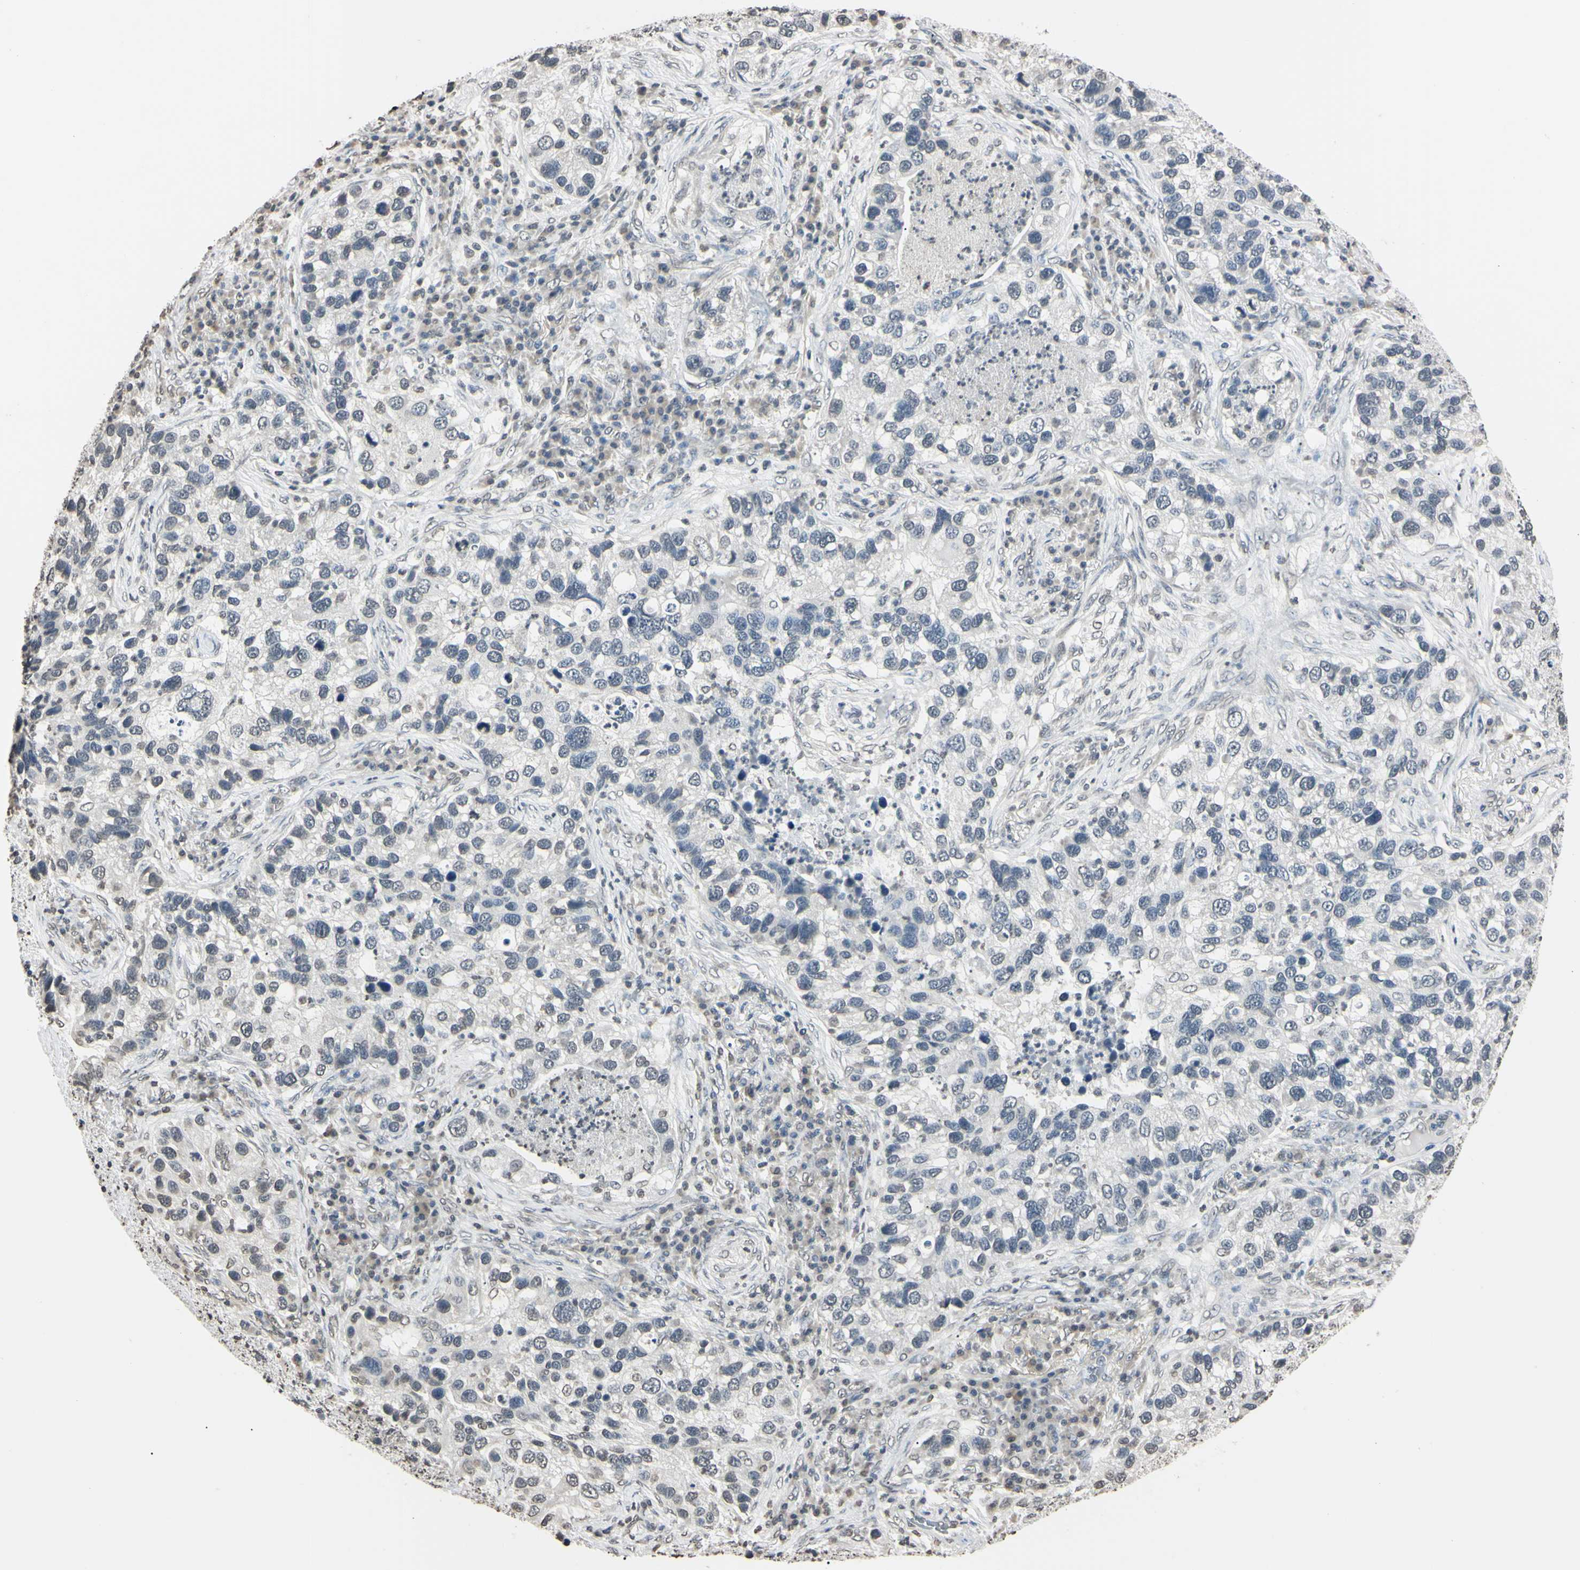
{"staining": {"intensity": "weak", "quantity": "<25%", "location": "nuclear"}, "tissue": "lung cancer", "cell_type": "Tumor cells", "image_type": "cancer", "snomed": [{"axis": "morphology", "description": "Normal tissue, NOS"}, {"axis": "morphology", "description": "Adenocarcinoma, NOS"}, {"axis": "topography", "description": "Bronchus"}, {"axis": "topography", "description": "Lung"}], "caption": "Immunohistochemistry photomicrograph of neoplastic tissue: adenocarcinoma (lung) stained with DAB (3,3'-diaminobenzidine) demonstrates no significant protein expression in tumor cells.", "gene": "CDC45", "patient": {"sex": "male", "age": 54}}